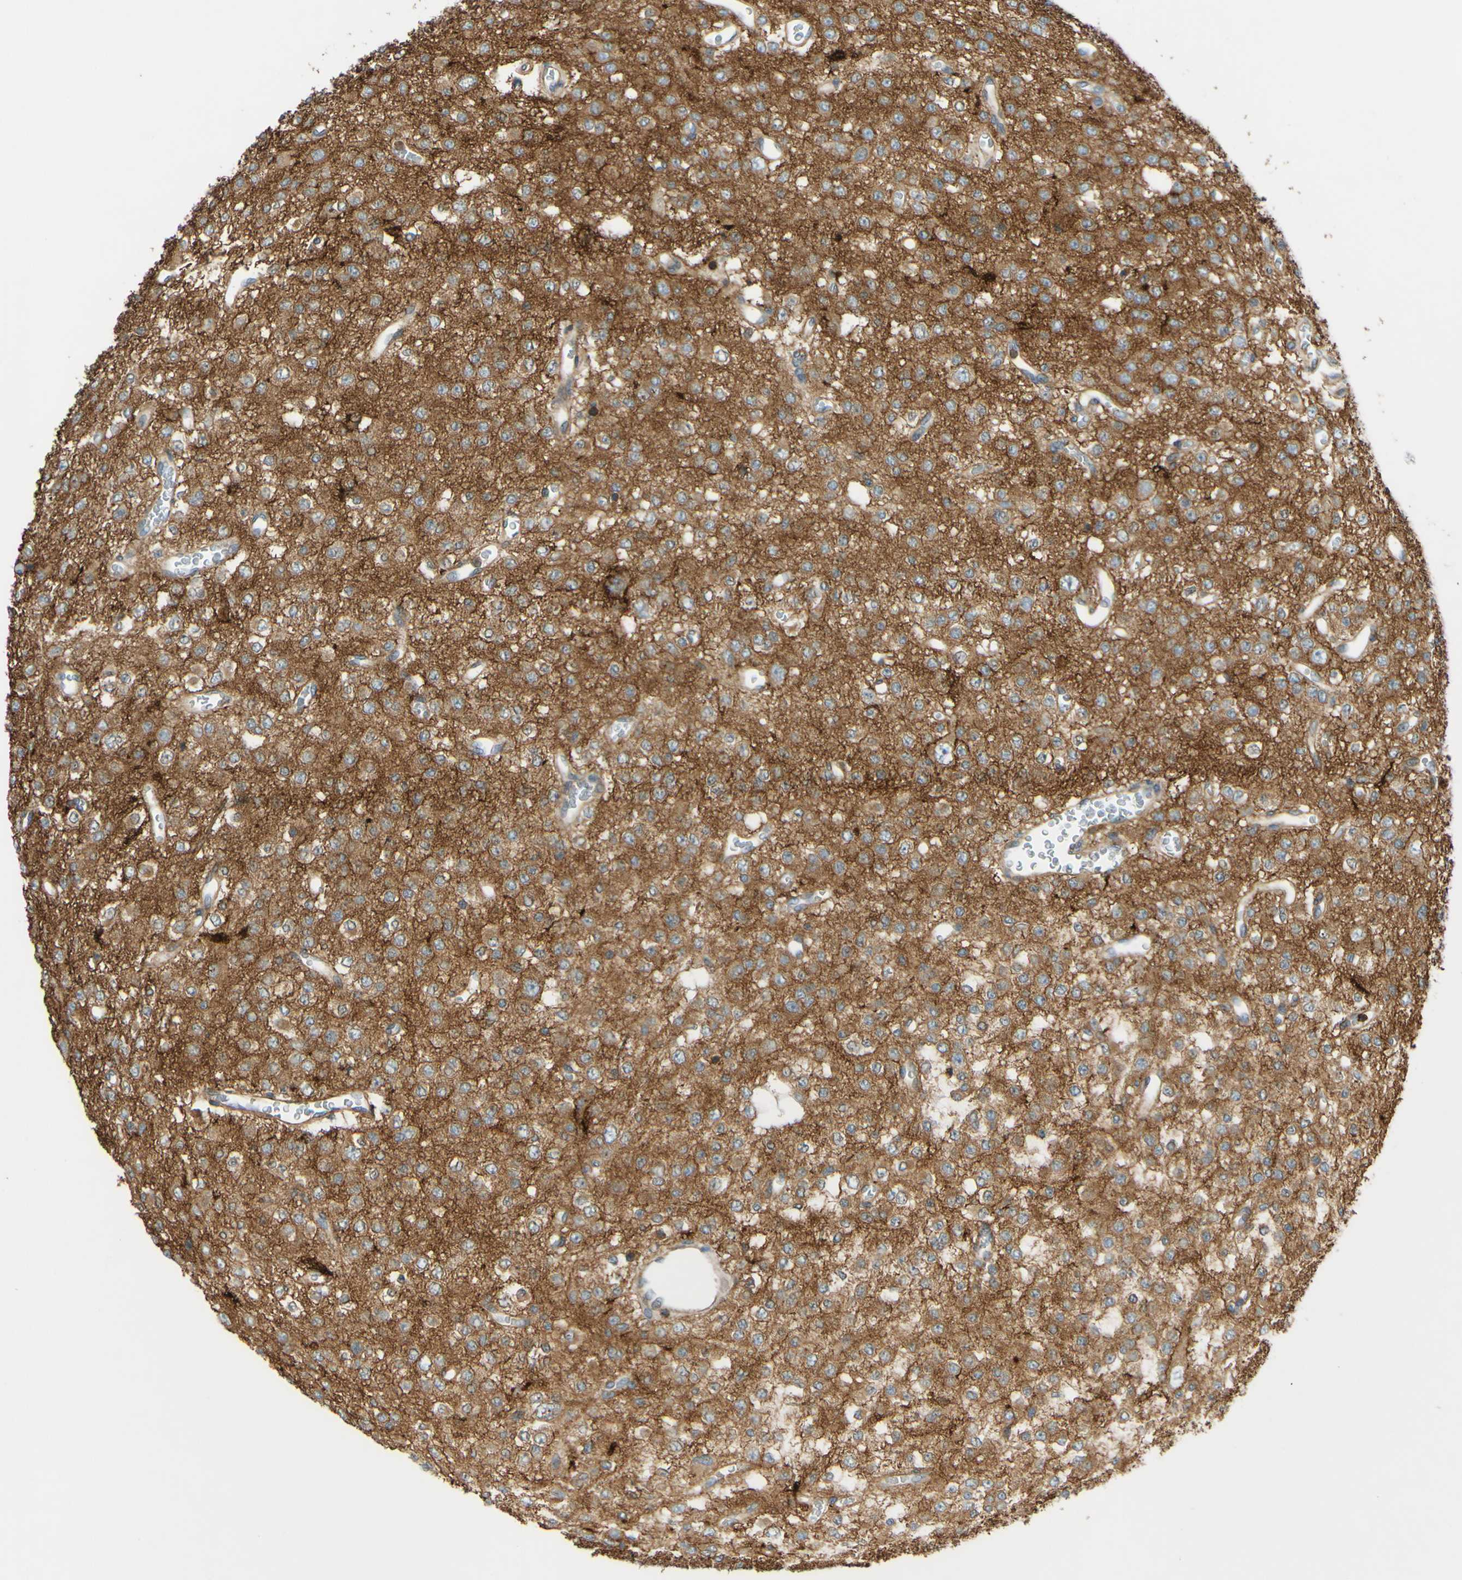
{"staining": {"intensity": "weak", "quantity": ">75%", "location": "cytoplasmic/membranous"}, "tissue": "glioma", "cell_type": "Tumor cells", "image_type": "cancer", "snomed": [{"axis": "morphology", "description": "Glioma, malignant, Low grade"}, {"axis": "topography", "description": "Brain"}], "caption": "High-power microscopy captured an IHC histopathology image of glioma, revealing weak cytoplasmic/membranous positivity in approximately >75% of tumor cells. The protein is shown in brown color, while the nuclei are stained blue.", "gene": "POR", "patient": {"sex": "male", "age": 38}}